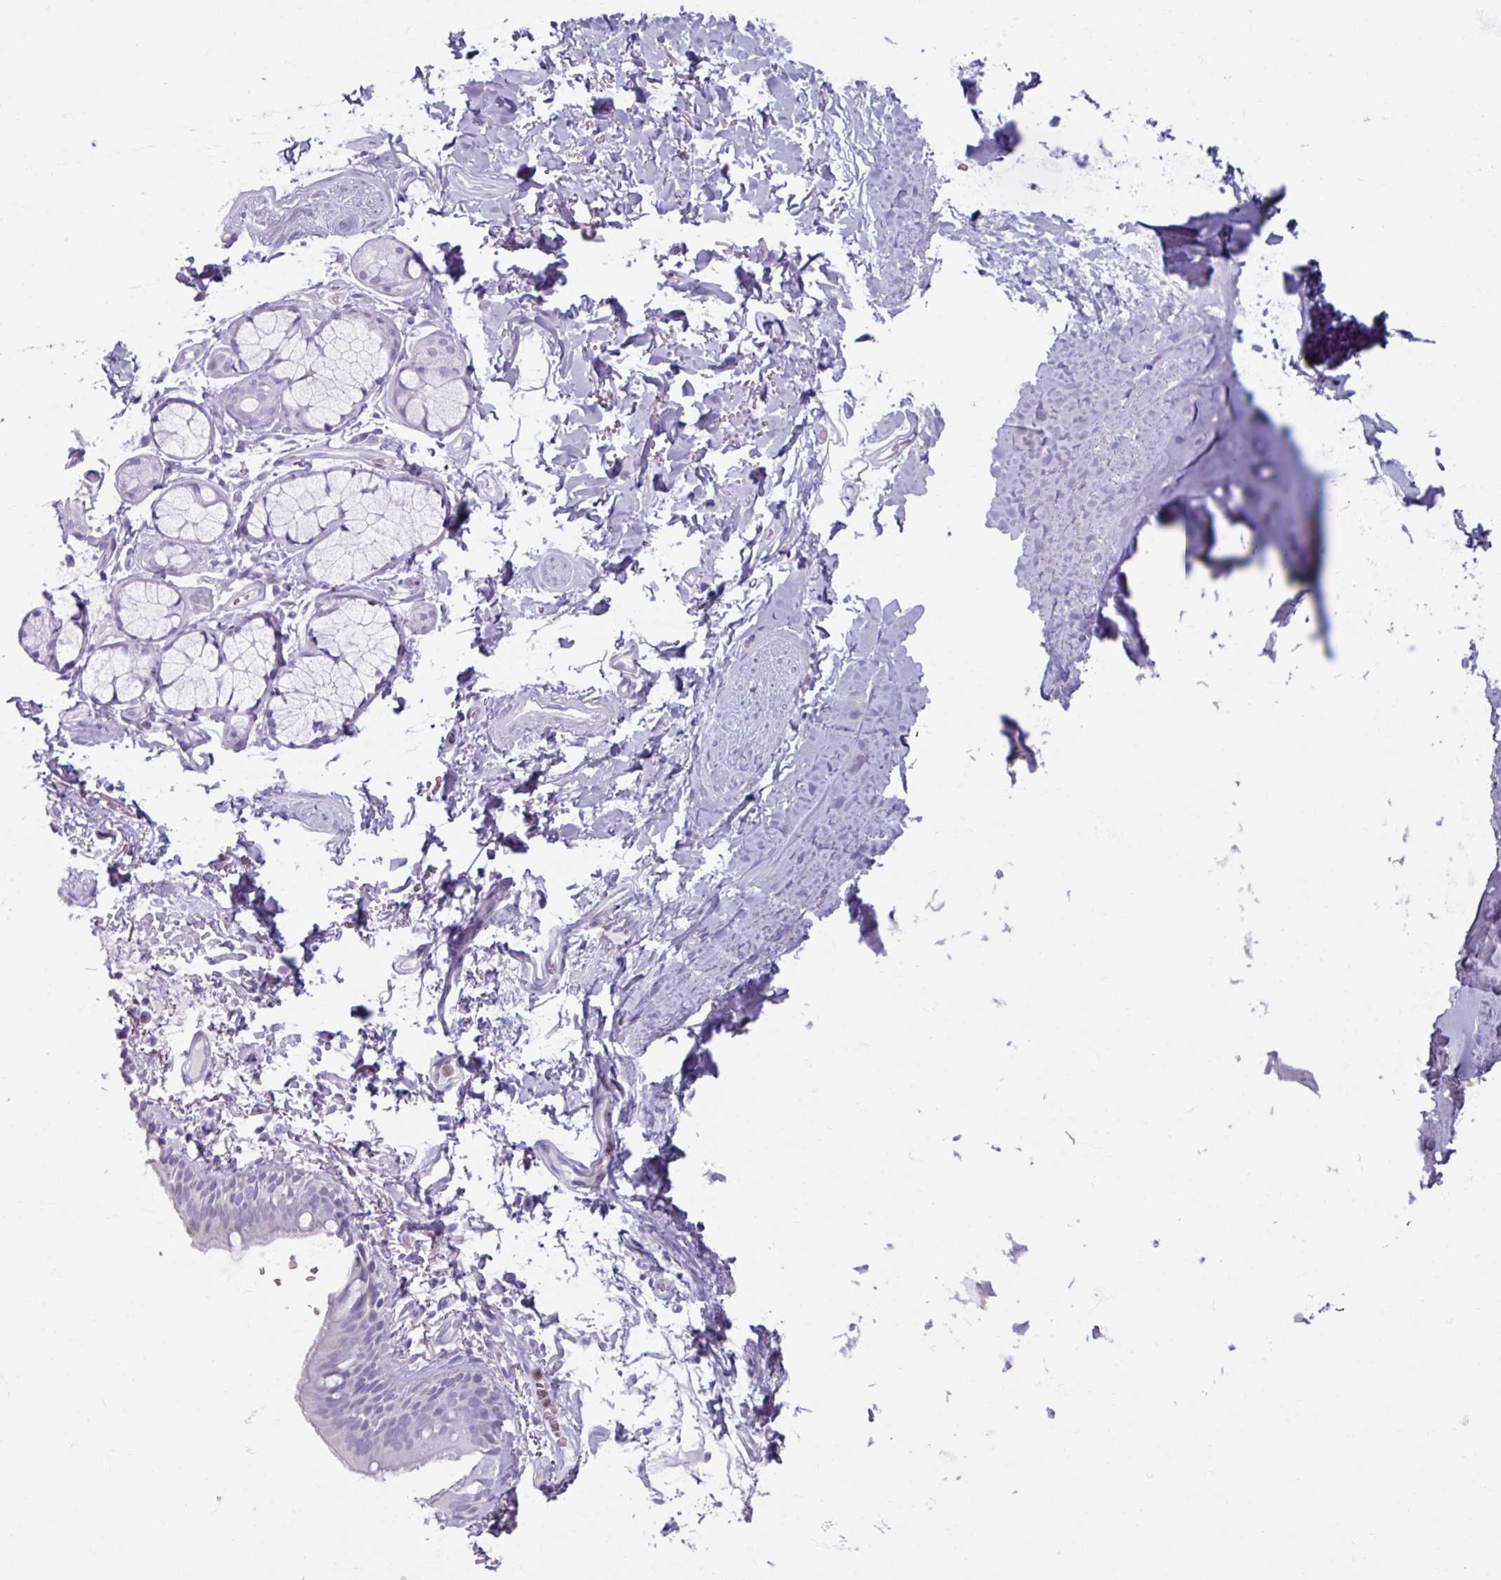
{"staining": {"intensity": "negative", "quantity": "none", "location": "none"}, "tissue": "bronchus", "cell_type": "Respiratory epithelial cells", "image_type": "normal", "snomed": [{"axis": "morphology", "description": "Normal tissue, NOS"}, {"axis": "topography", "description": "Bronchus"}], "caption": "This is an IHC histopathology image of normal human bronchus. There is no staining in respiratory epithelial cells.", "gene": "ARG1", "patient": {"sex": "male", "age": 70}}